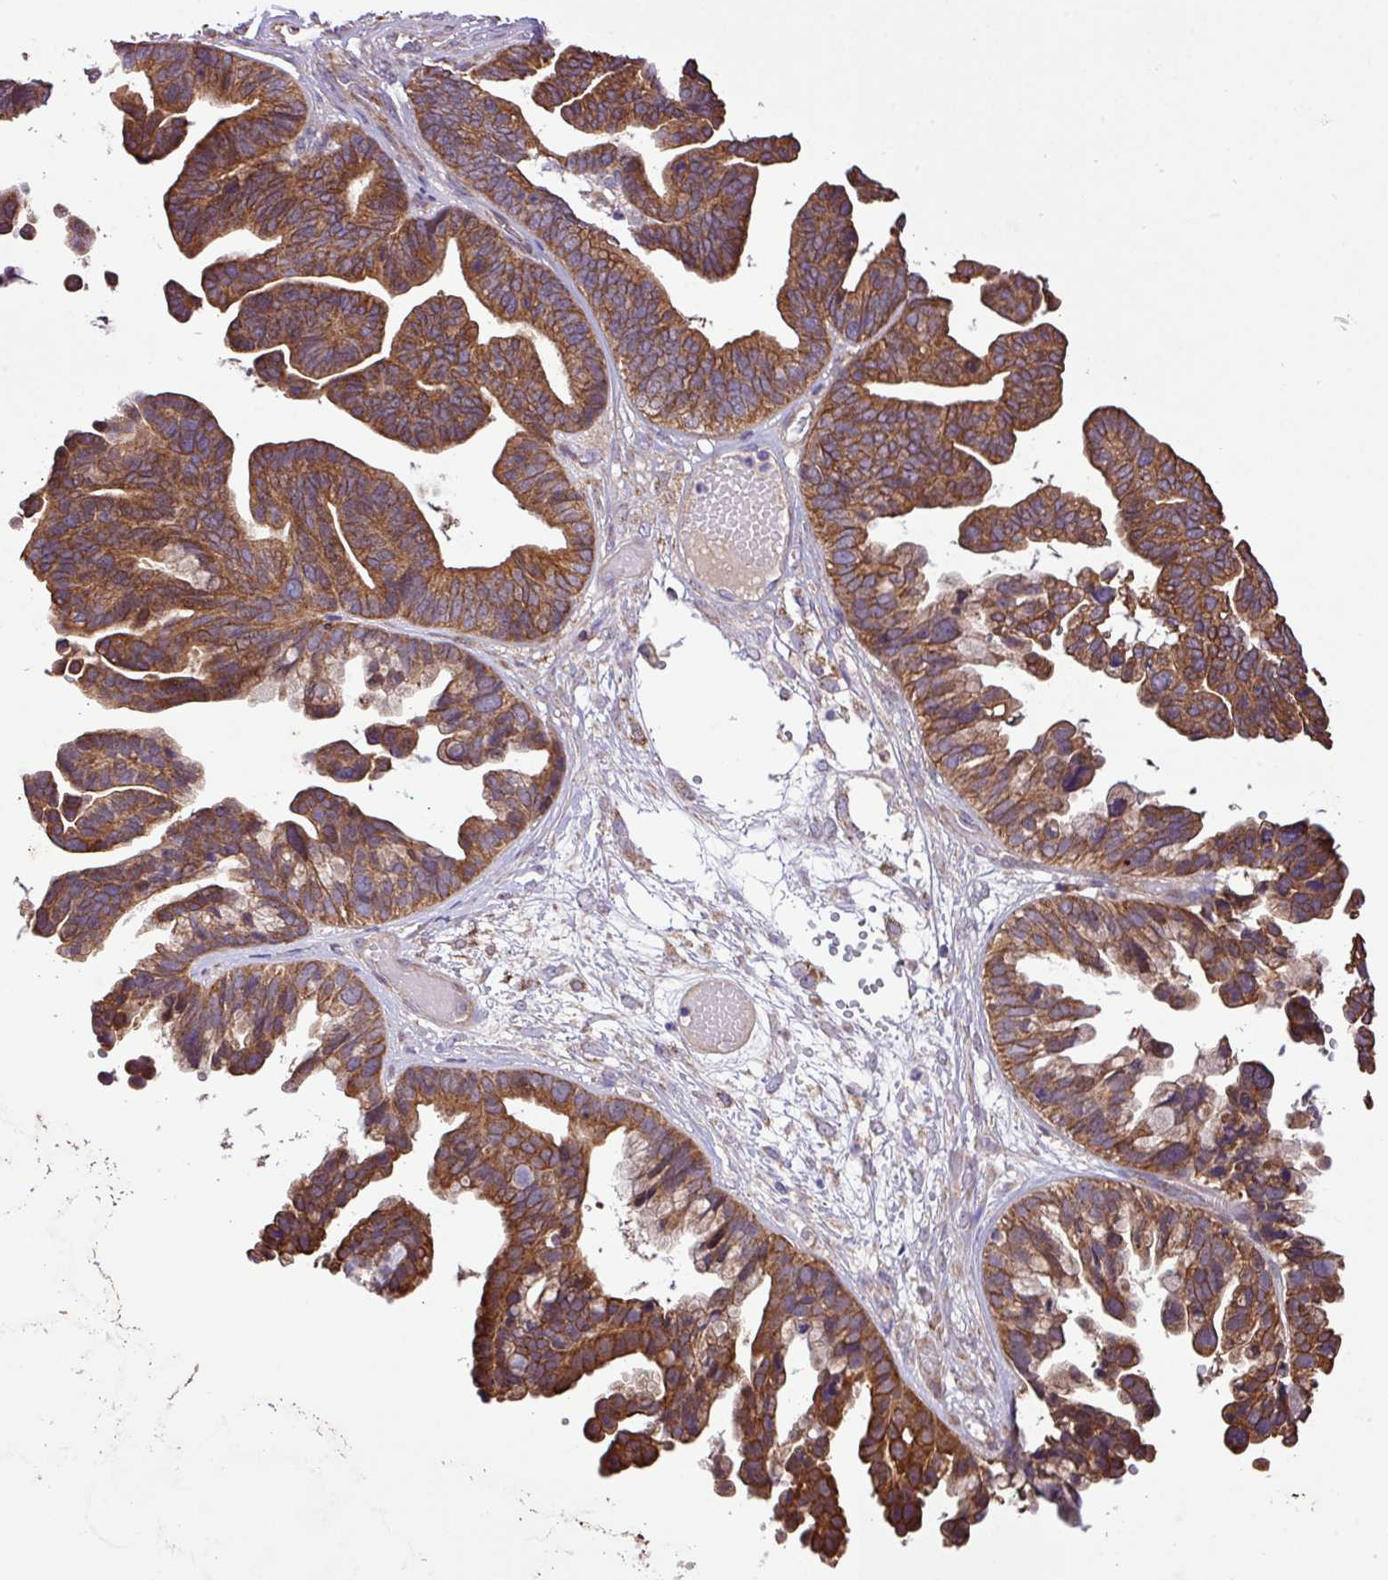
{"staining": {"intensity": "strong", "quantity": ">75%", "location": "cytoplasmic/membranous"}, "tissue": "ovarian cancer", "cell_type": "Tumor cells", "image_type": "cancer", "snomed": [{"axis": "morphology", "description": "Cystadenocarcinoma, serous, NOS"}, {"axis": "topography", "description": "Ovary"}], "caption": "Ovarian cancer was stained to show a protein in brown. There is high levels of strong cytoplasmic/membranous positivity in about >75% of tumor cells.", "gene": "TIMM10B", "patient": {"sex": "female", "age": 56}}